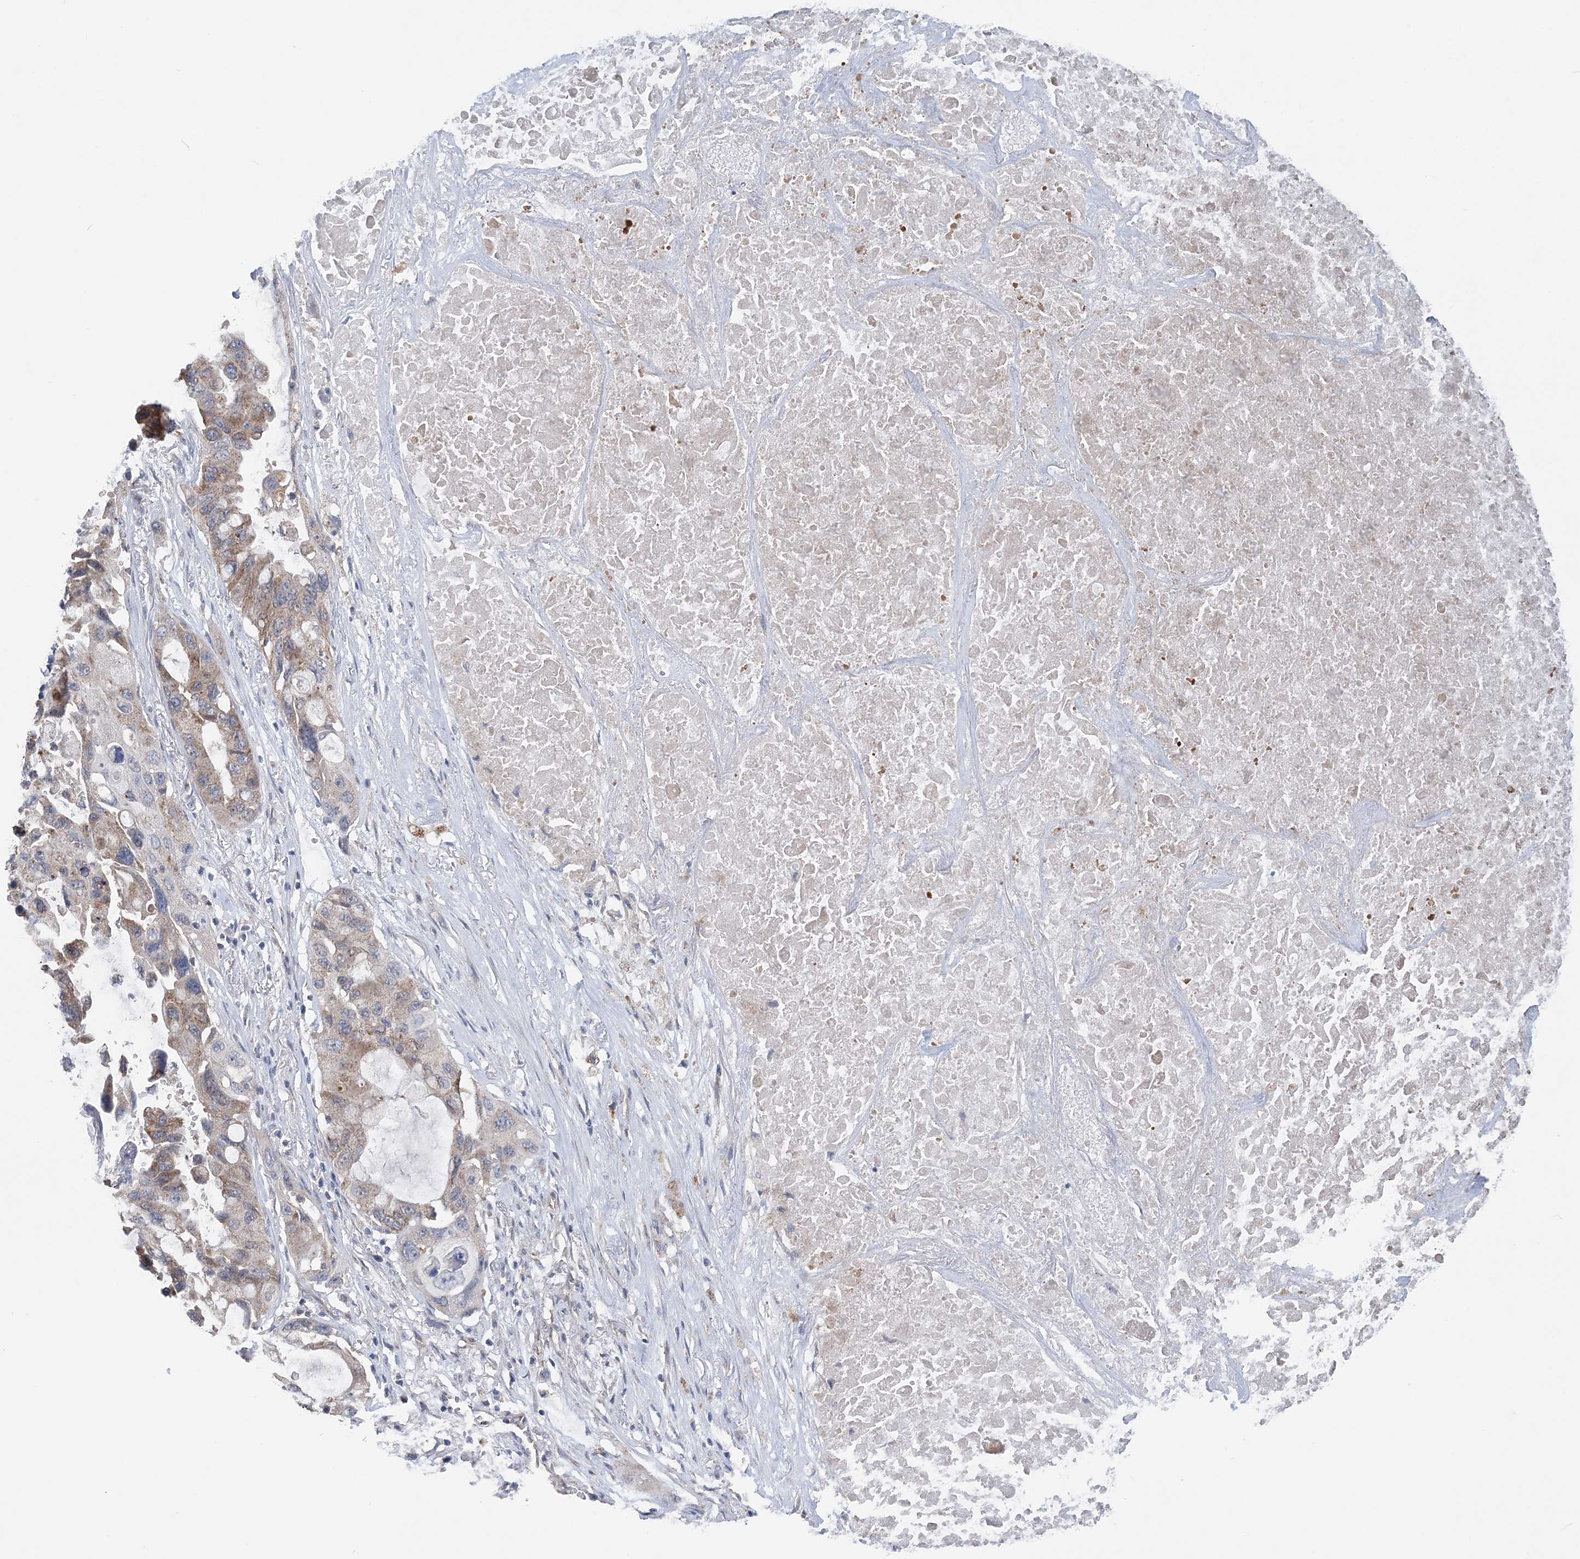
{"staining": {"intensity": "weak", "quantity": ">75%", "location": "cytoplasmic/membranous"}, "tissue": "lung cancer", "cell_type": "Tumor cells", "image_type": "cancer", "snomed": [{"axis": "morphology", "description": "Squamous cell carcinoma, NOS"}, {"axis": "topography", "description": "Lung"}], "caption": "Immunohistochemical staining of lung squamous cell carcinoma shows low levels of weak cytoplasmic/membranous expression in about >75% of tumor cells. (Brightfield microscopy of DAB IHC at high magnification).", "gene": "COPE", "patient": {"sex": "female", "age": 73}}